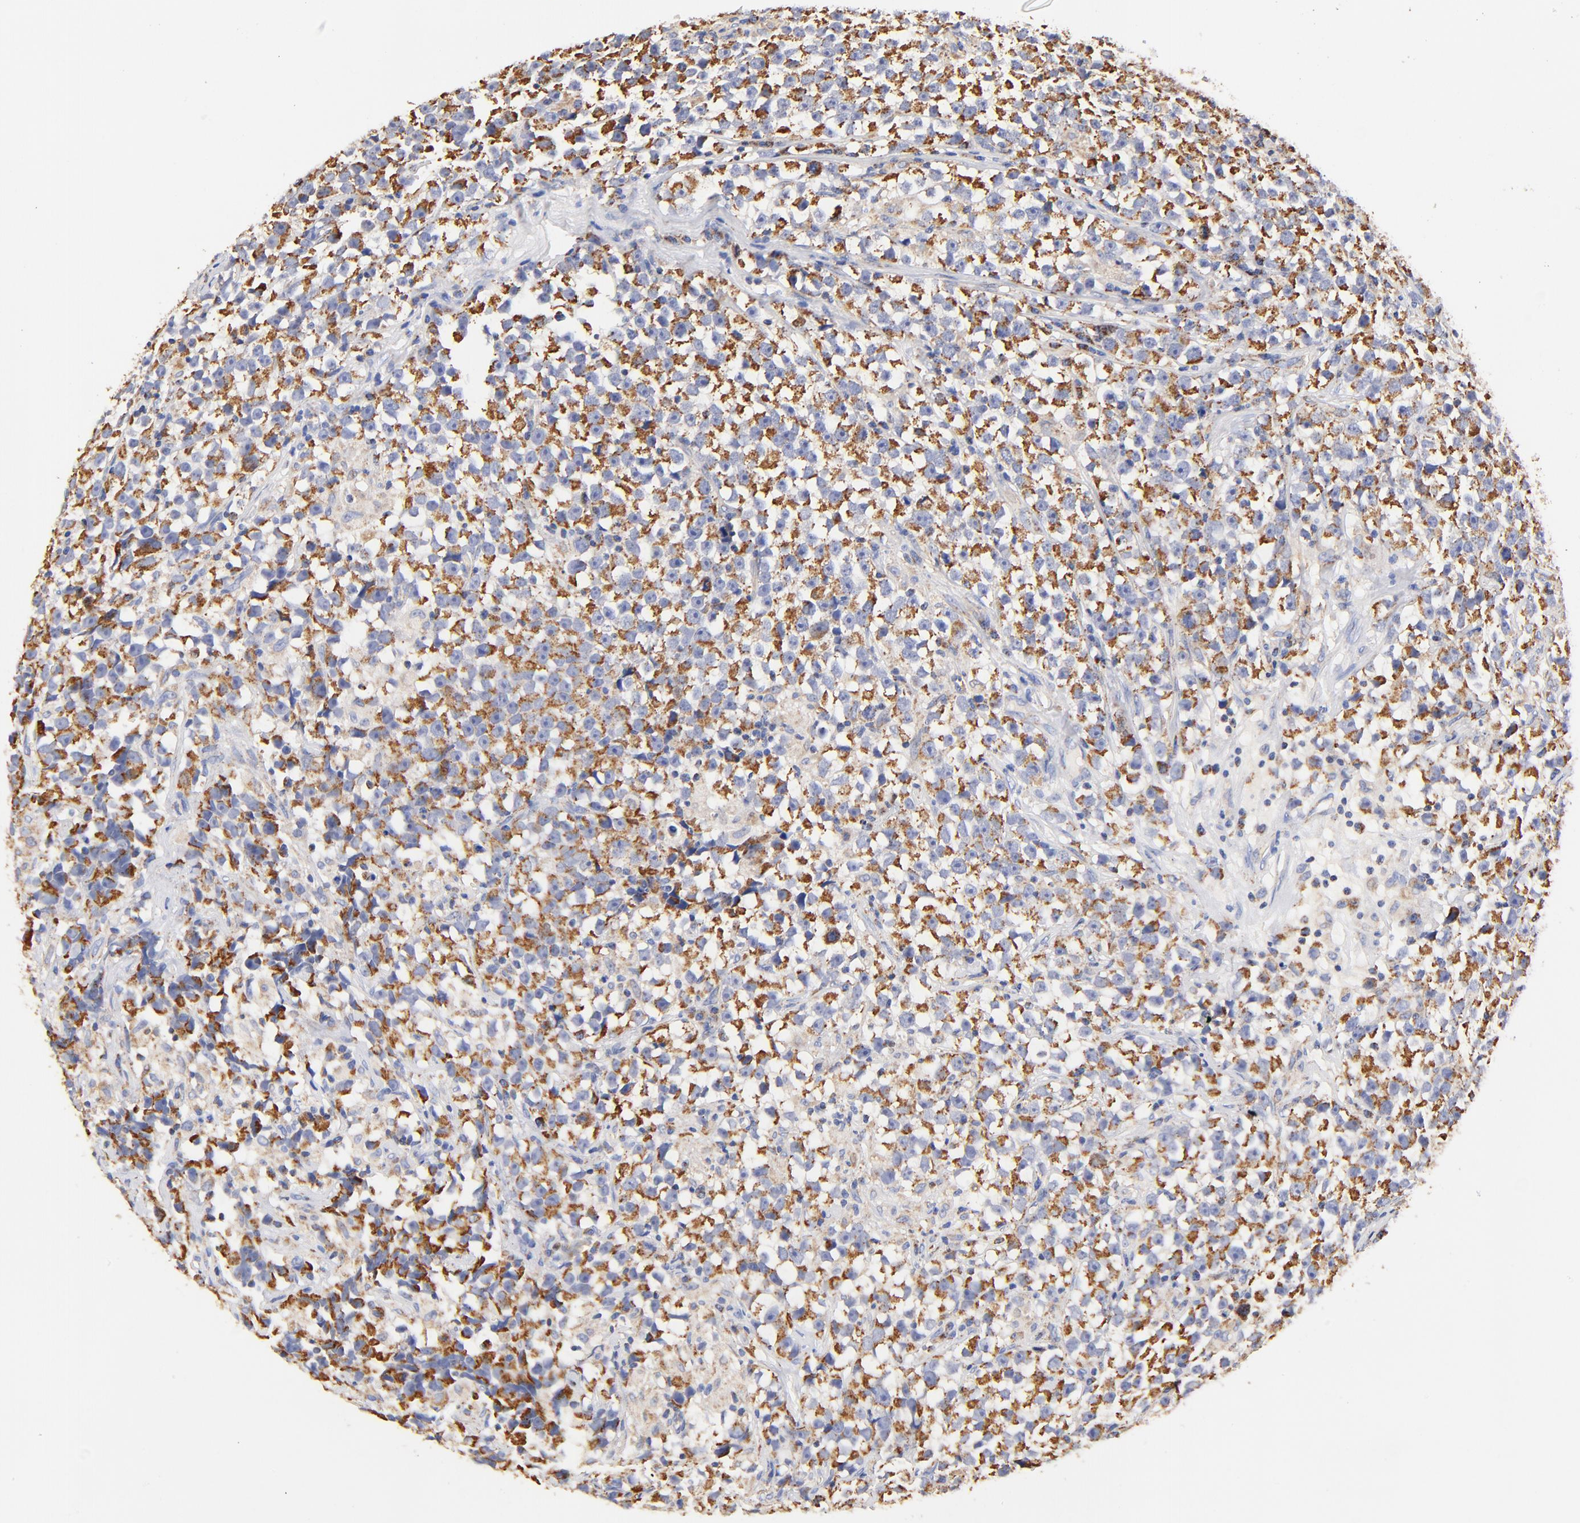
{"staining": {"intensity": "strong", "quantity": ">75%", "location": "cytoplasmic/membranous"}, "tissue": "testis cancer", "cell_type": "Tumor cells", "image_type": "cancer", "snomed": [{"axis": "morphology", "description": "Seminoma, NOS"}, {"axis": "topography", "description": "Testis"}], "caption": "High-magnification brightfield microscopy of testis seminoma stained with DAB (3,3'-diaminobenzidine) (brown) and counterstained with hematoxylin (blue). tumor cells exhibit strong cytoplasmic/membranous expression is present in about>75% of cells.", "gene": "ATP5F1D", "patient": {"sex": "male", "age": 33}}